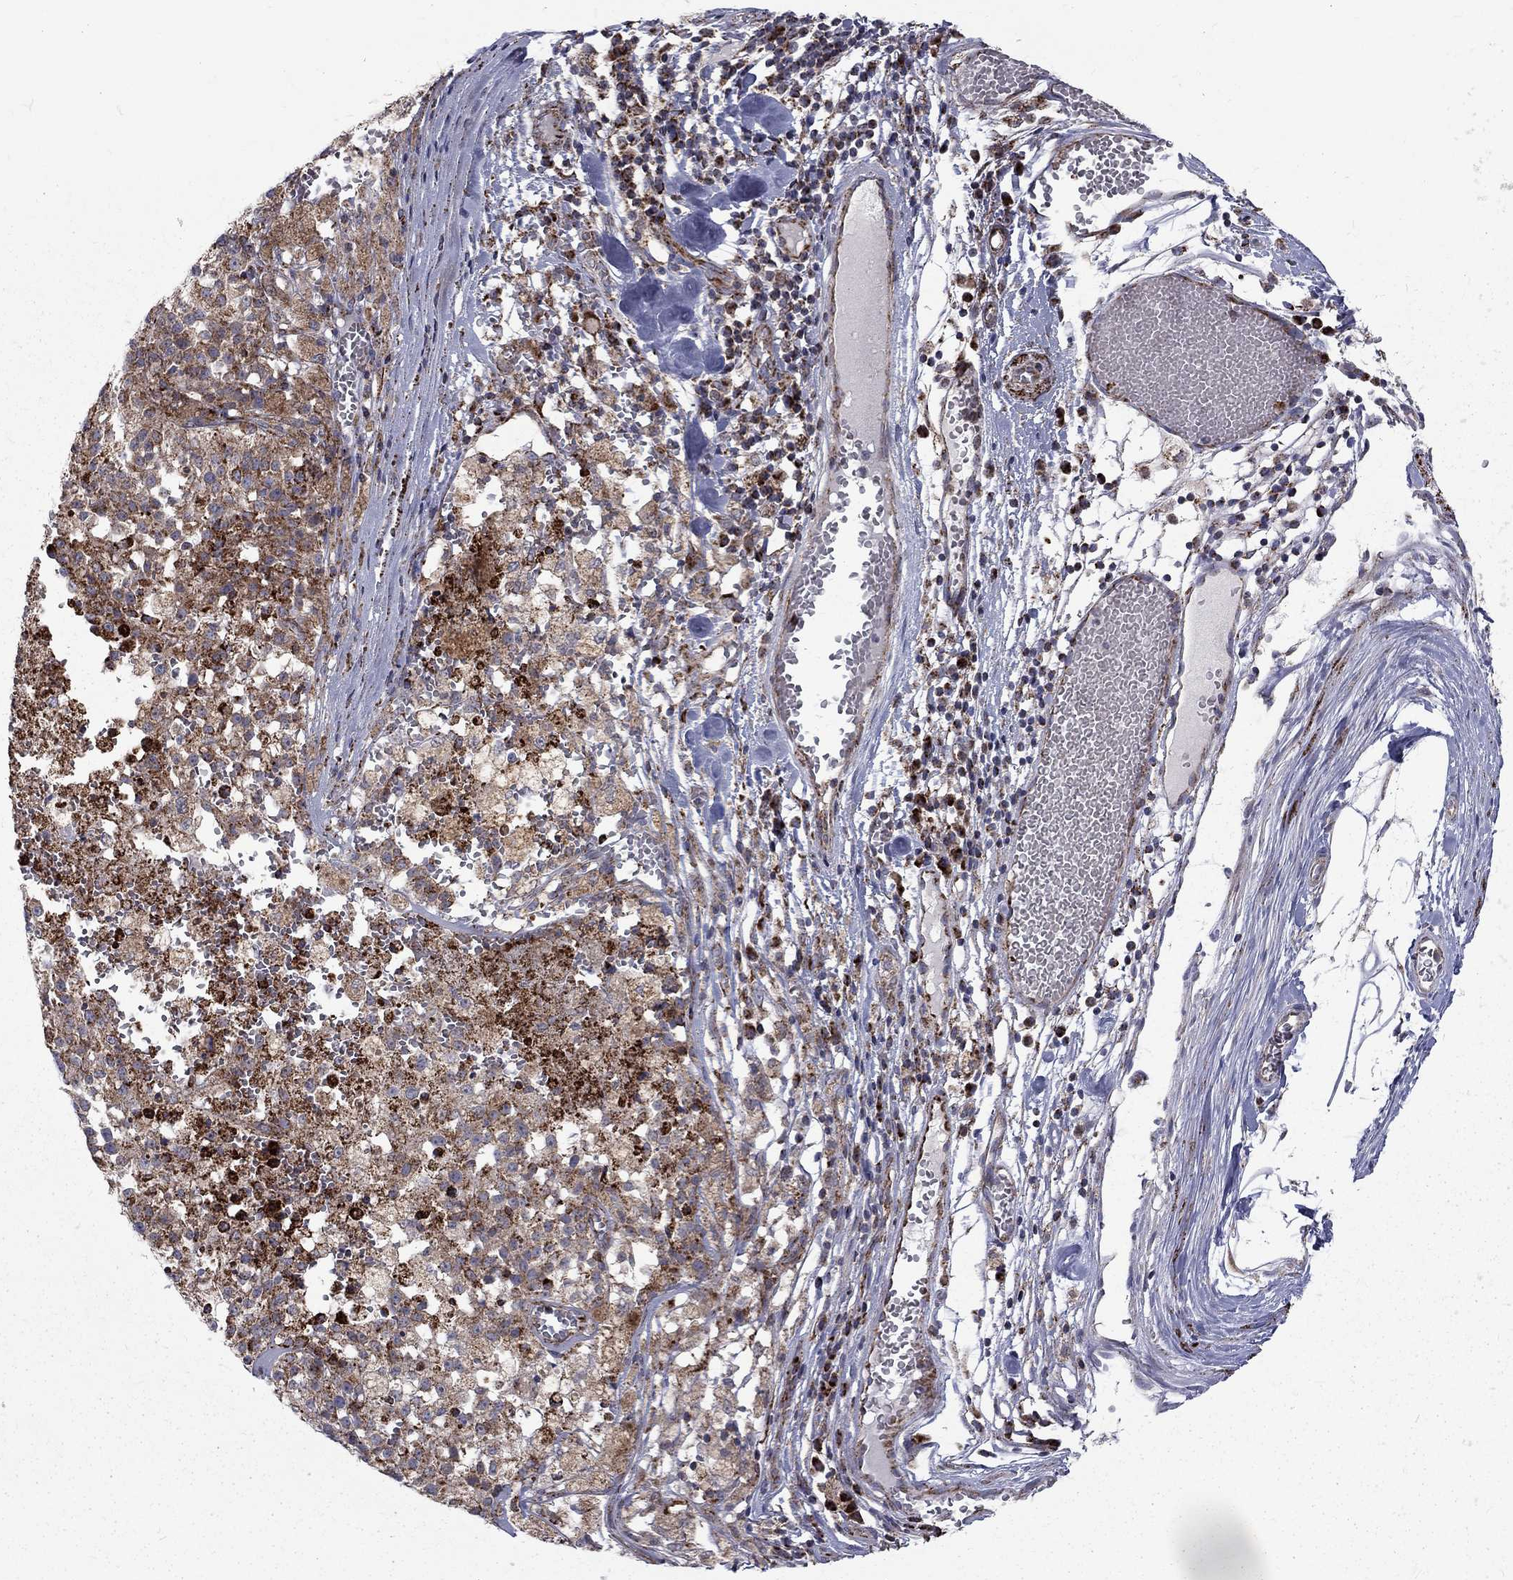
{"staining": {"intensity": "strong", "quantity": "25%-75%", "location": "cytoplasmic/membranous"}, "tissue": "melanoma", "cell_type": "Tumor cells", "image_type": "cancer", "snomed": [{"axis": "morphology", "description": "Malignant melanoma, Metastatic site"}, {"axis": "topography", "description": "Lymph node"}], "caption": "IHC (DAB) staining of melanoma exhibits strong cytoplasmic/membranous protein staining in approximately 25%-75% of tumor cells. Using DAB (3,3'-diaminobenzidine) (brown) and hematoxylin (blue) stains, captured at high magnification using brightfield microscopy.", "gene": "ALDH1B1", "patient": {"sex": "female", "age": 64}}